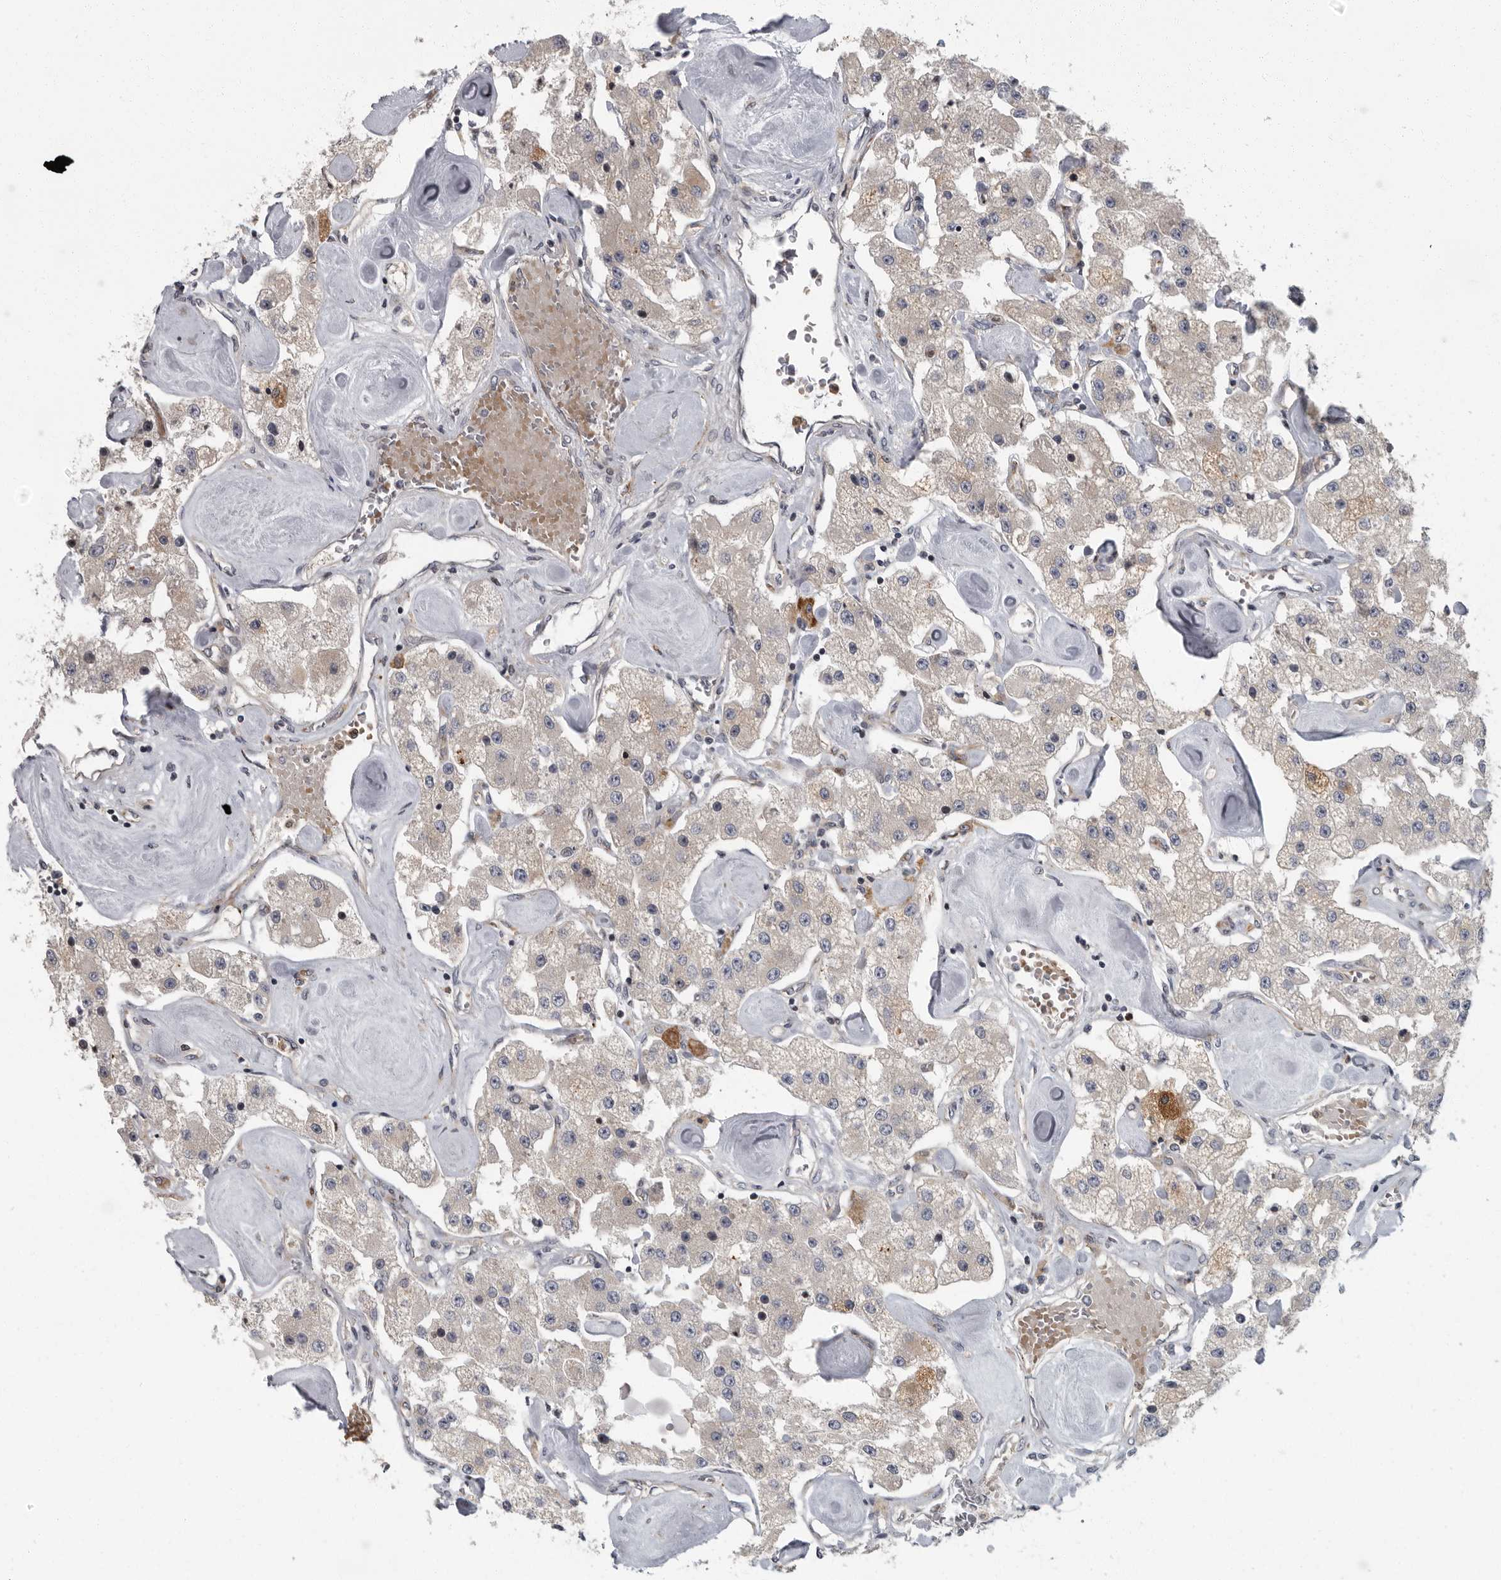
{"staining": {"intensity": "negative", "quantity": "none", "location": "none"}, "tissue": "carcinoid", "cell_type": "Tumor cells", "image_type": "cancer", "snomed": [{"axis": "morphology", "description": "Carcinoid, malignant, NOS"}, {"axis": "topography", "description": "Pancreas"}], "caption": "High power microscopy histopathology image of an IHC micrograph of carcinoid (malignant), revealing no significant positivity in tumor cells.", "gene": "PDCD11", "patient": {"sex": "male", "age": 41}}